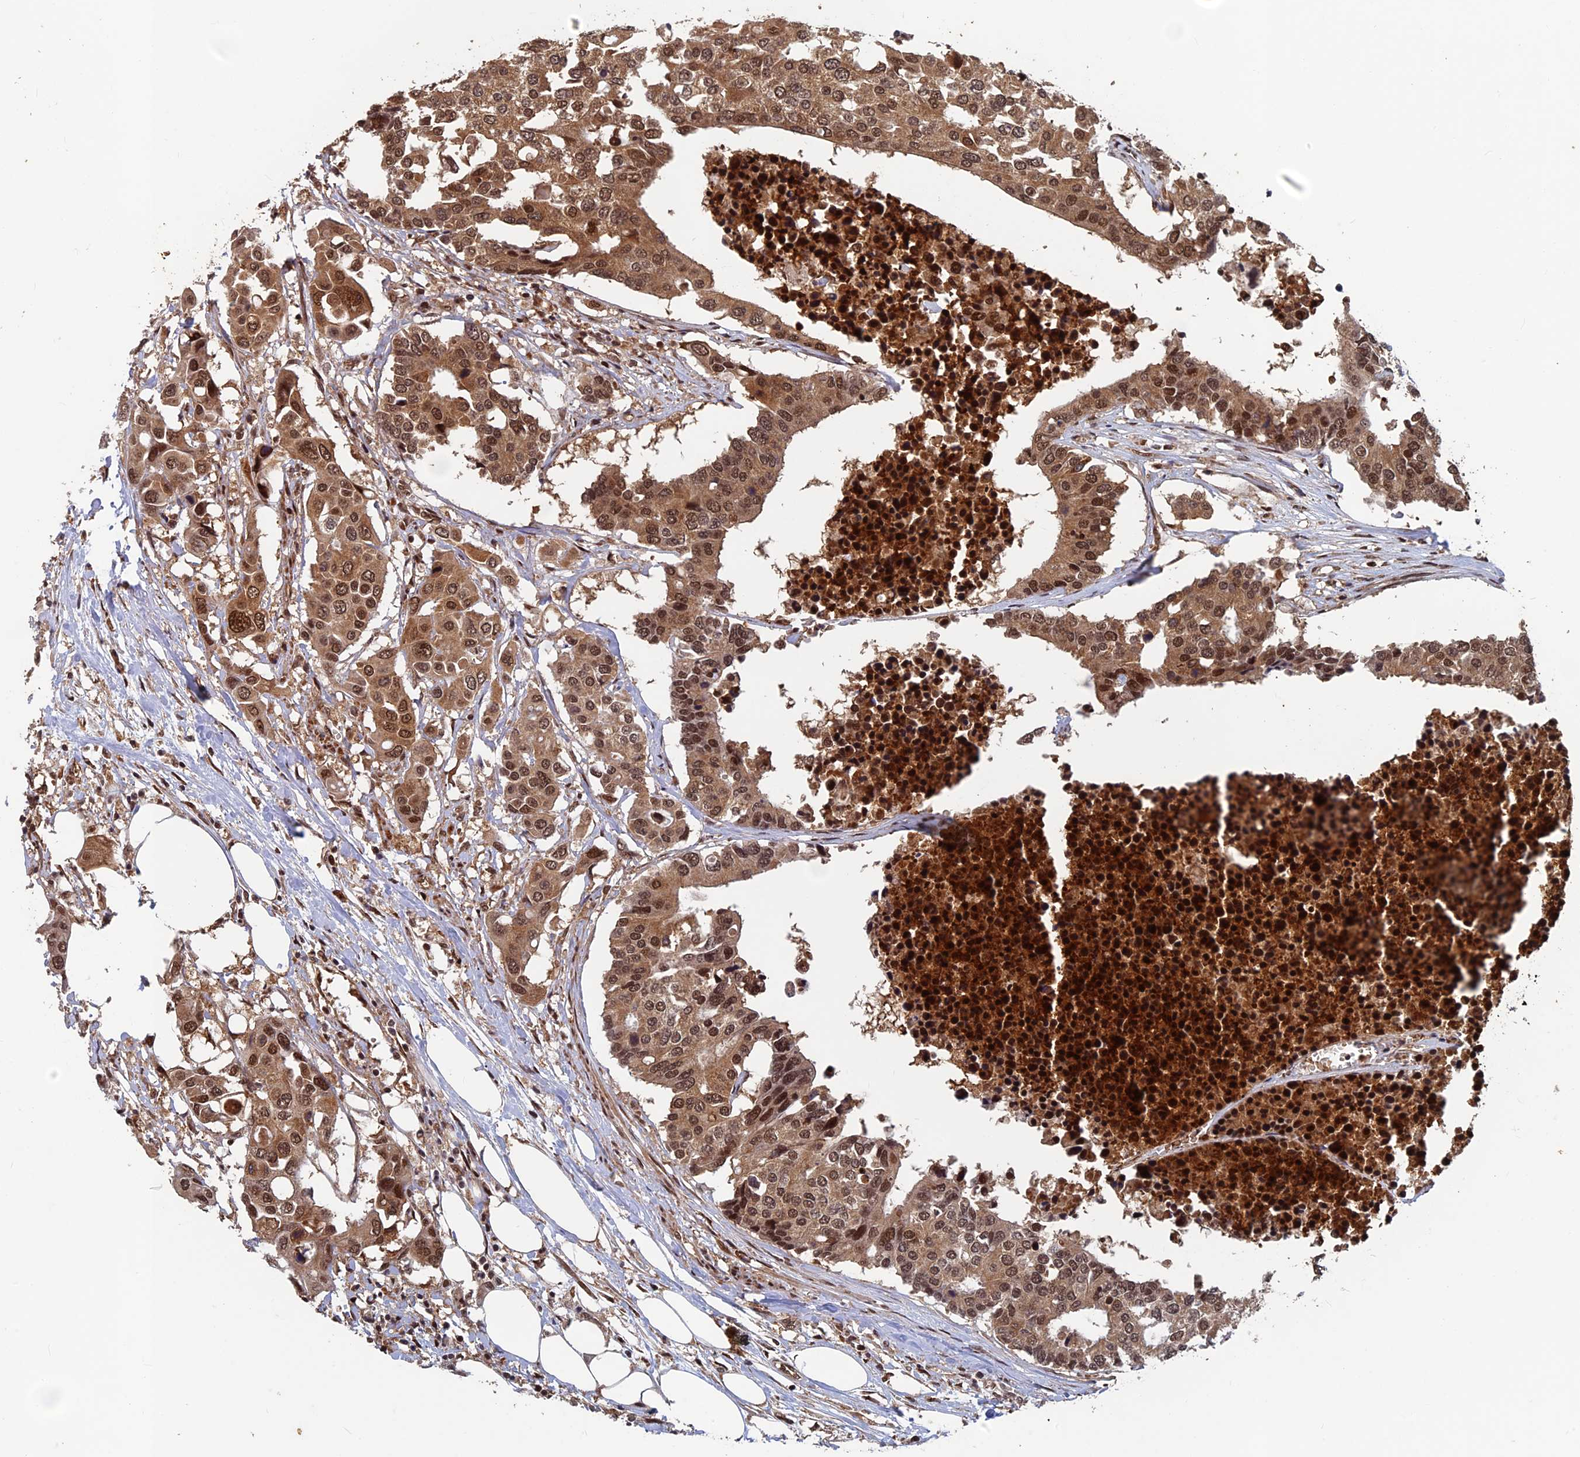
{"staining": {"intensity": "moderate", "quantity": ">75%", "location": "cytoplasmic/membranous,nuclear"}, "tissue": "colorectal cancer", "cell_type": "Tumor cells", "image_type": "cancer", "snomed": [{"axis": "morphology", "description": "Adenocarcinoma, NOS"}, {"axis": "topography", "description": "Colon"}], "caption": "Protein expression analysis of human colorectal adenocarcinoma reveals moderate cytoplasmic/membranous and nuclear positivity in approximately >75% of tumor cells.", "gene": "FAM53C", "patient": {"sex": "male", "age": 77}}